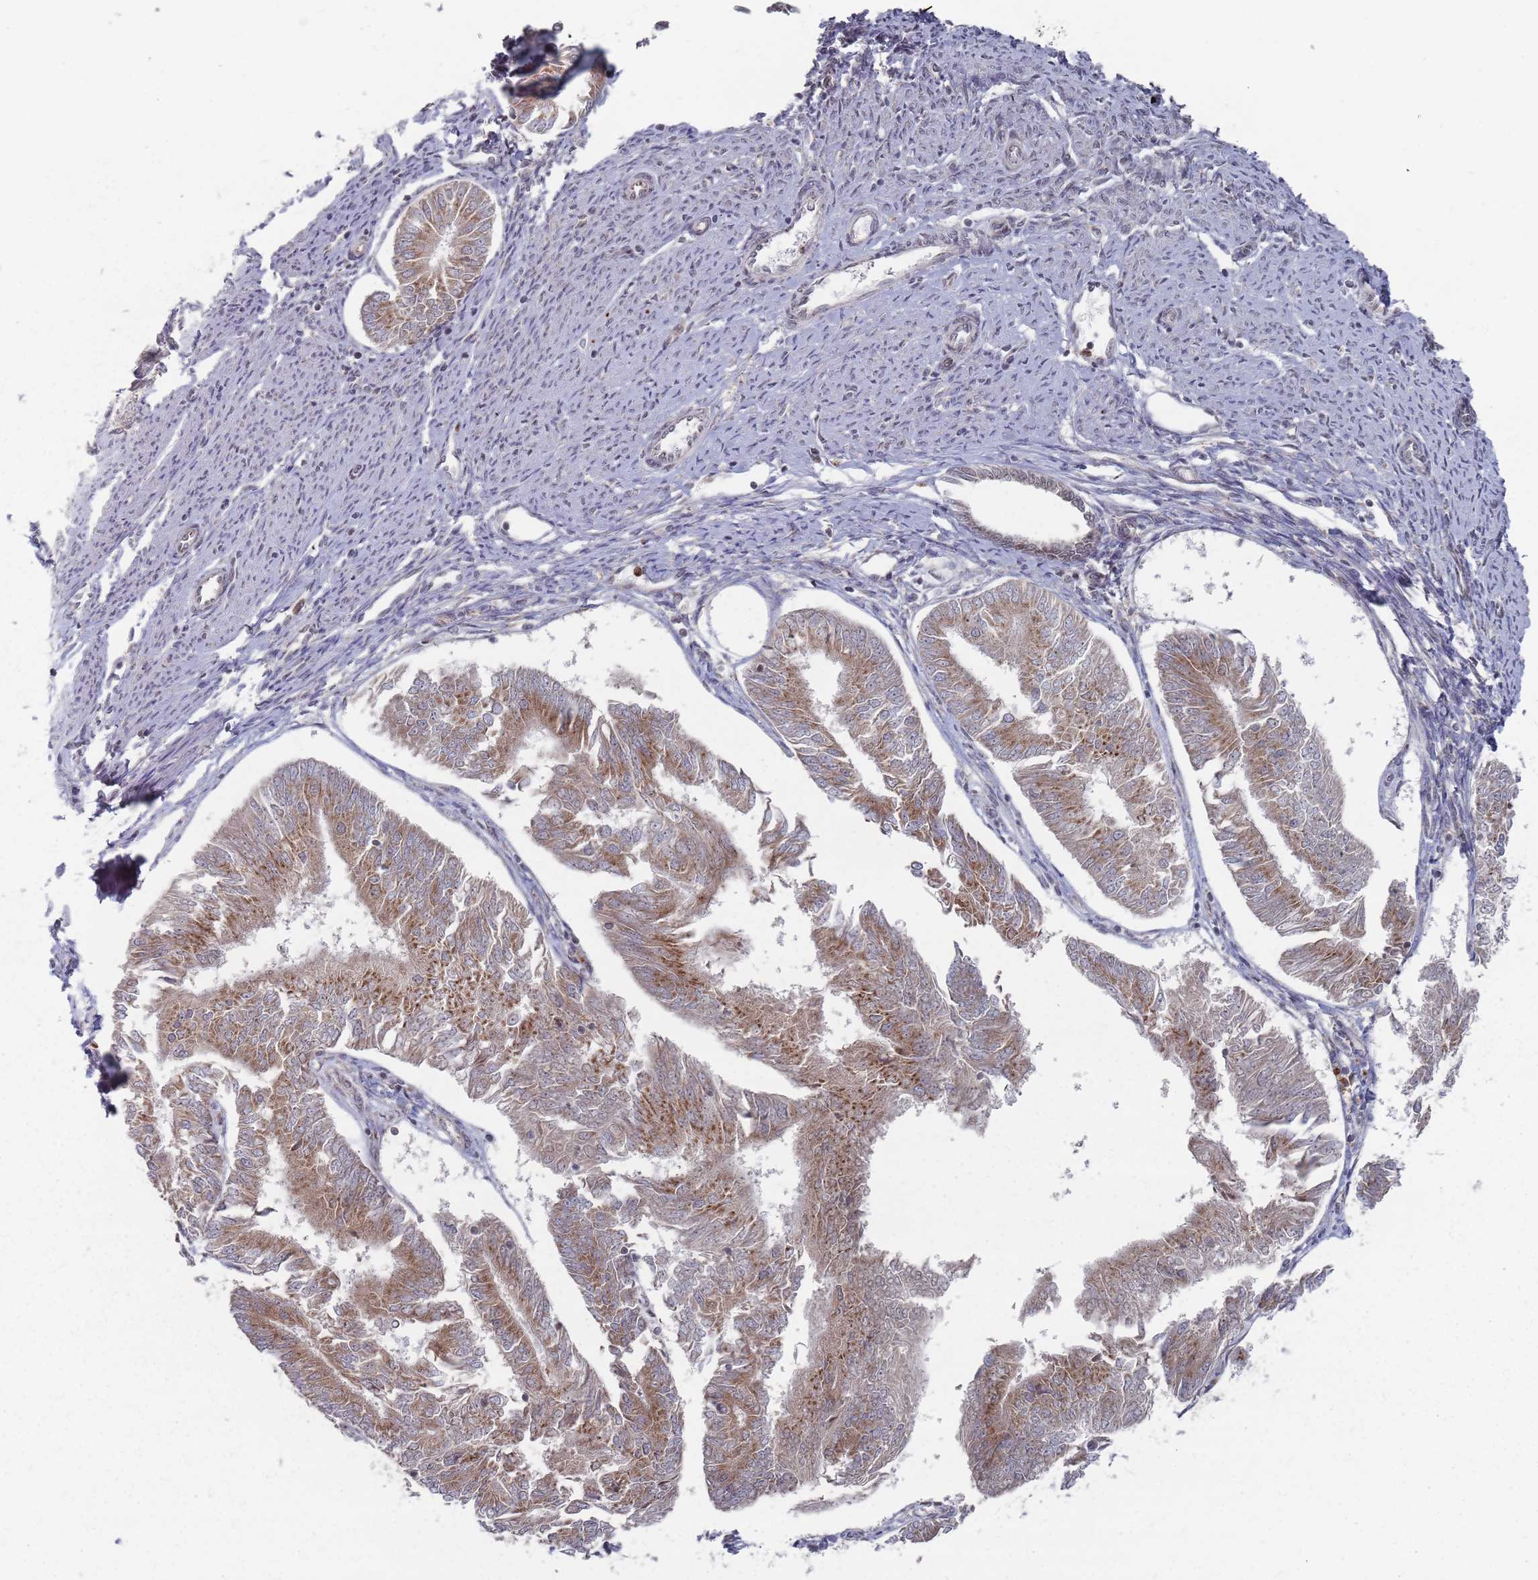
{"staining": {"intensity": "moderate", "quantity": ">75%", "location": "cytoplasmic/membranous"}, "tissue": "endometrial cancer", "cell_type": "Tumor cells", "image_type": "cancer", "snomed": [{"axis": "morphology", "description": "Adenocarcinoma, NOS"}, {"axis": "topography", "description": "Endometrium"}], "caption": "Immunohistochemical staining of endometrial adenocarcinoma reveals moderate cytoplasmic/membranous protein positivity in approximately >75% of tumor cells.", "gene": "FMO4", "patient": {"sex": "female", "age": 58}}